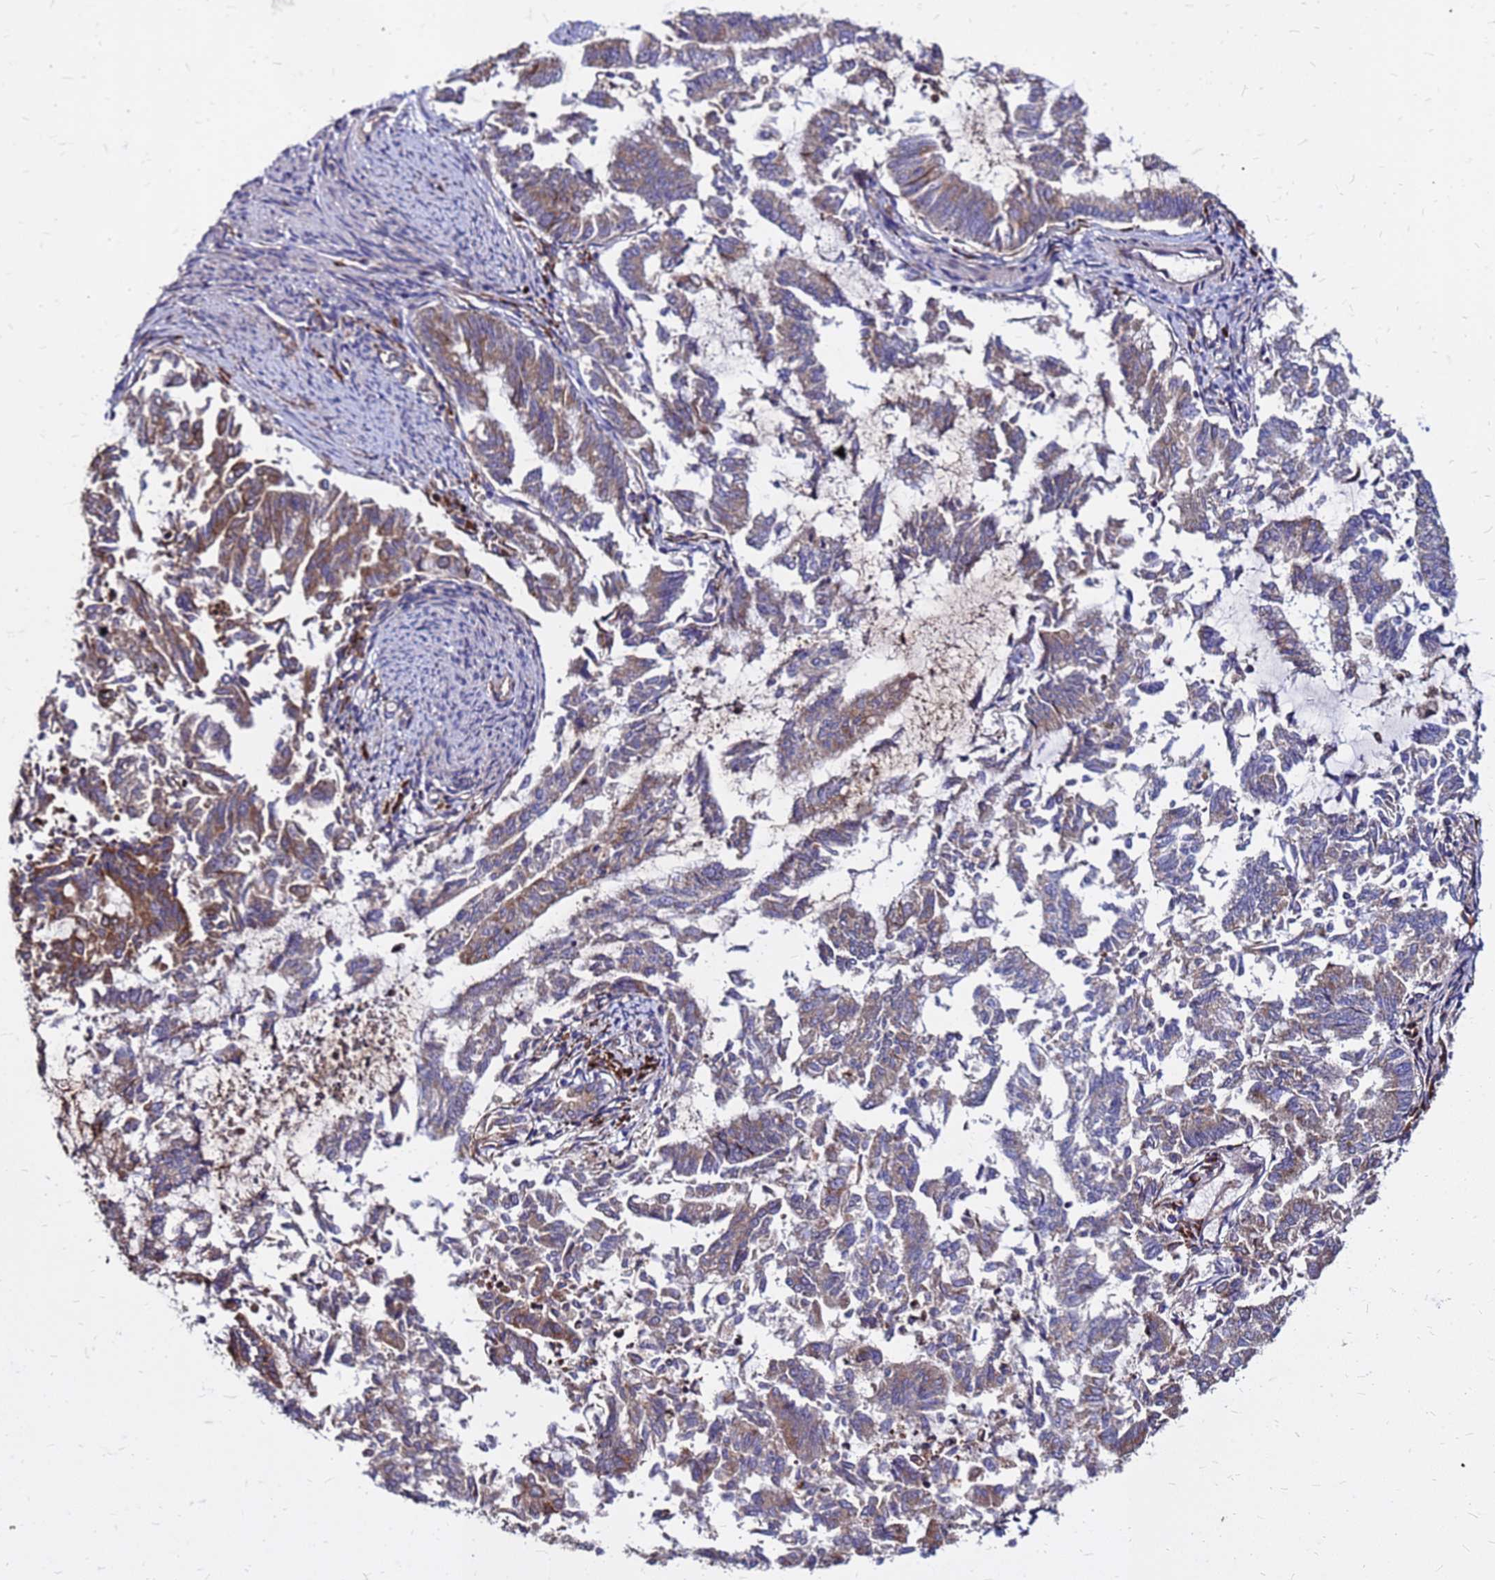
{"staining": {"intensity": "moderate", "quantity": "25%-75%", "location": "cytoplasmic/membranous"}, "tissue": "endometrial cancer", "cell_type": "Tumor cells", "image_type": "cancer", "snomed": [{"axis": "morphology", "description": "Adenocarcinoma, NOS"}, {"axis": "topography", "description": "Endometrium"}], "caption": "Tumor cells reveal moderate cytoplasmic/membranous expression in about 25%-75% of cells in endometrial cancer (adenocarcinoma).", "gene": "VMO1", "patient": {"sex": "female", "age": 79}}